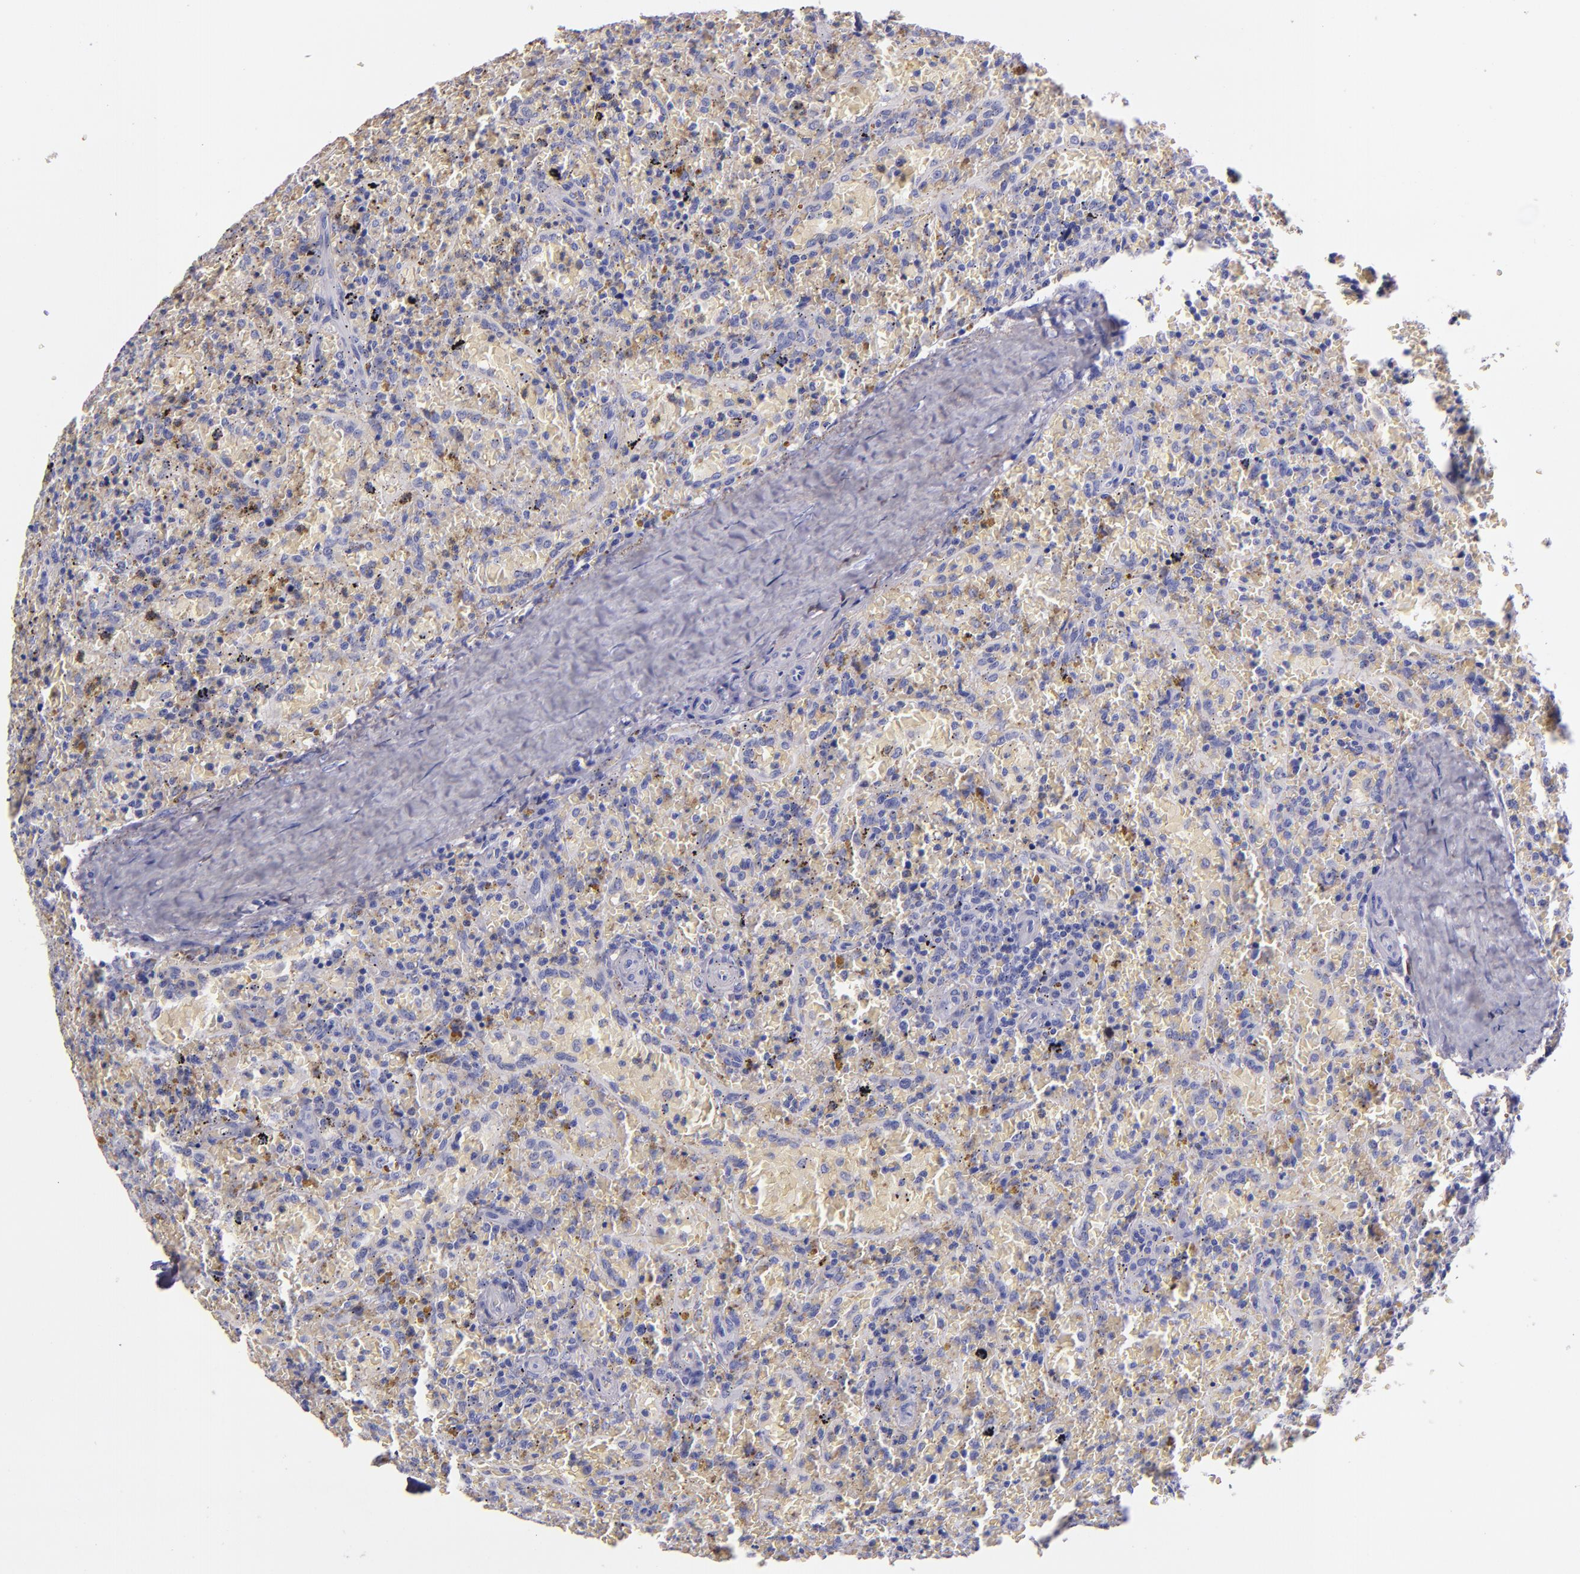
{"staining": {"intensity": "negative", "quantity": "none", "location": "none"}, "tissue": "lymphoma", "cell_type": "Tumor cells", "image_type": "cancer", "snomed": [{"axis": "morphology", "description": "Malignant lymphoma, non-Hodgkin's type, High grade"}, {"axis": "topography", "description": "Spleen"}, {"axis": "topography", "description": "Lymph node"}], "caption": "This image is of lymphoma stained with IHC to label a protein in brown with the nuclei are counter-stained blue. There is no expression in tumor cells.", "gene": "F13A1", "patient": {"sex": "female", "age": 70}}